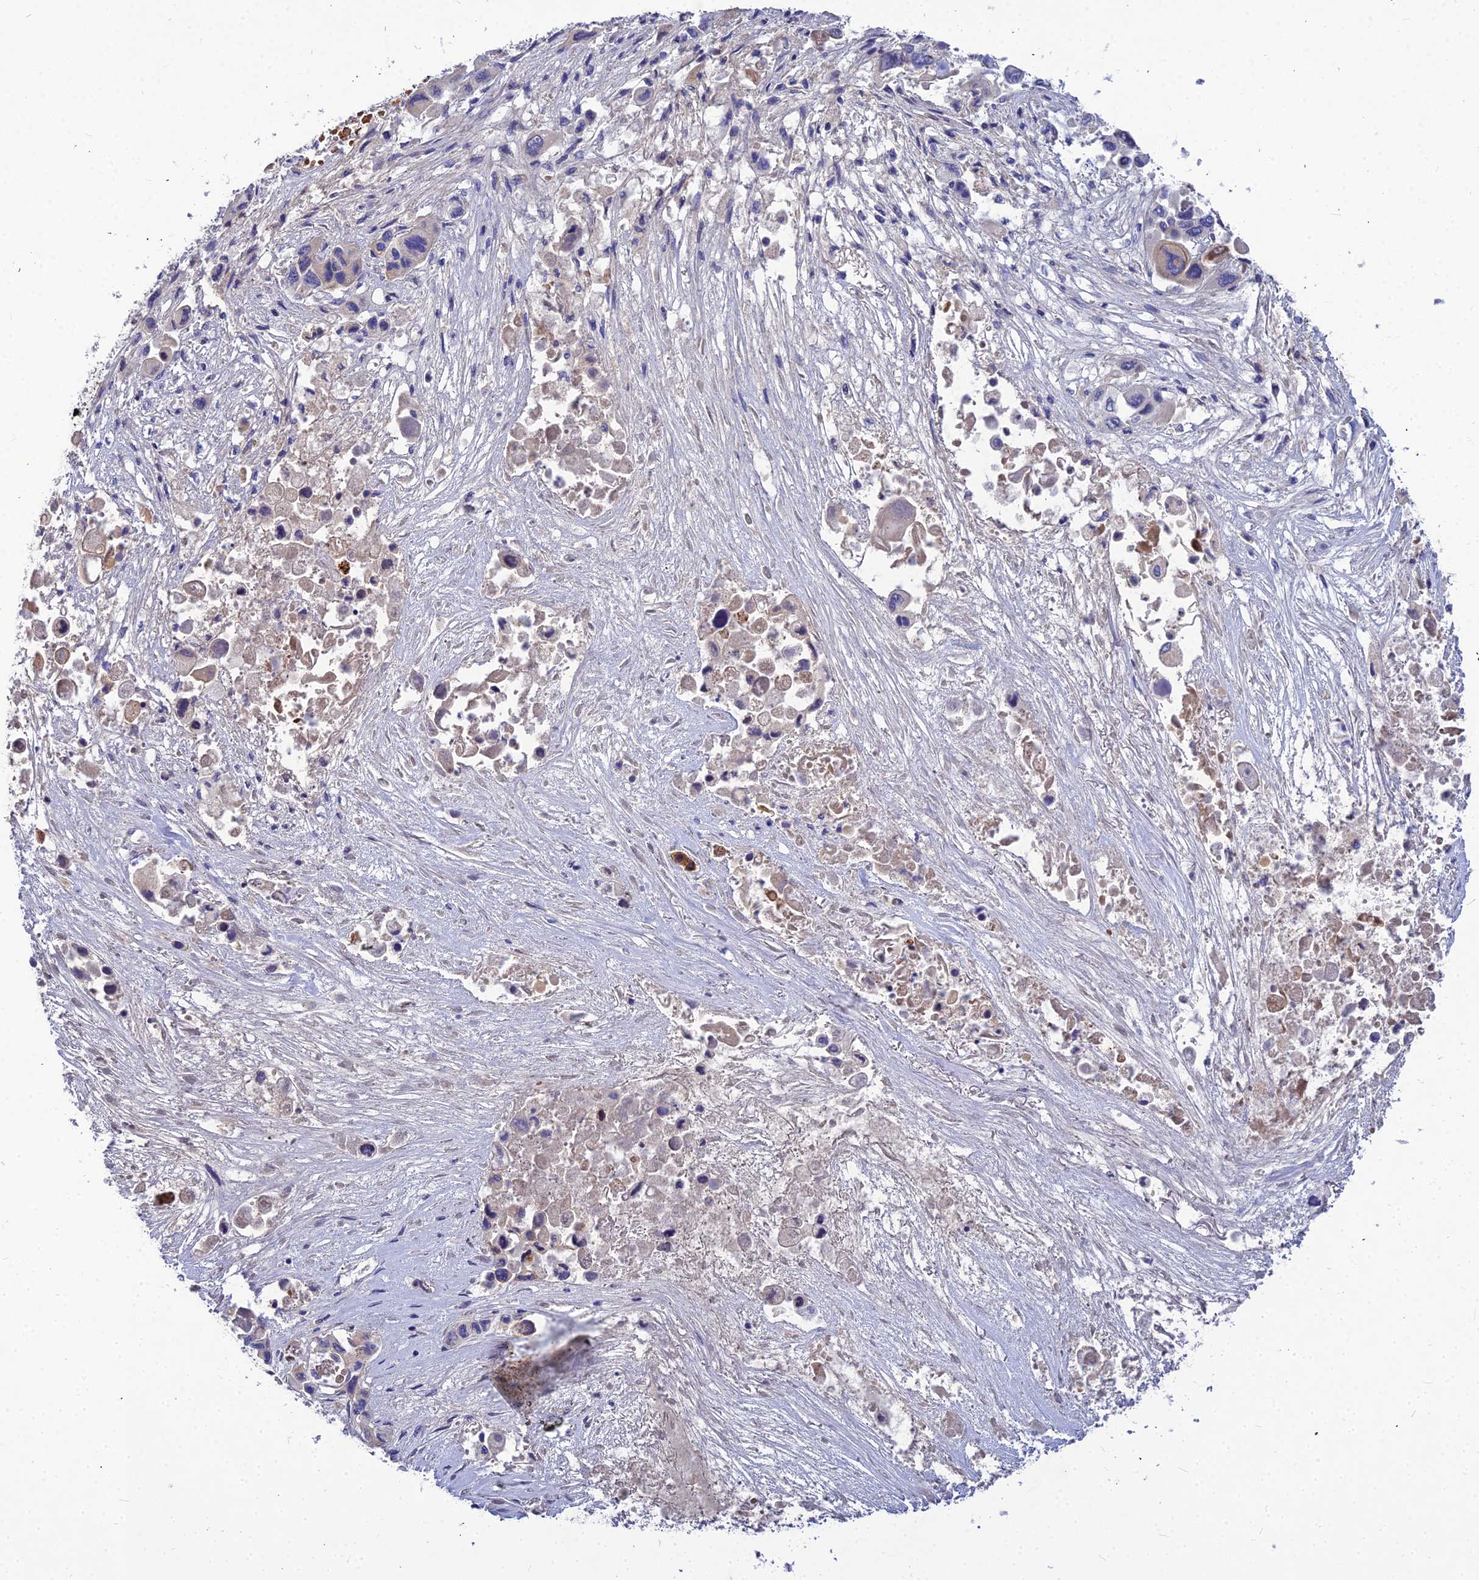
{"staining": {"intensity": "negative", "quantity": "none", "location": "none"}, "tissue": "pancreatic cancer", "cell_type": "Tumor cells", "image_type": "cancer", "snomed": [{"axis": "morphology", "description": "Adenocarcinoma, NOS"}, {"axis": "topography", "description": "Pancreas"}], "caption": "An IHC histopathology image of pancreatic adenocarcinoma is shown. There is no staining in tumor cells of pancreatic adenocarcinoma.", "gene": "DMRTA1", "patient": {"sex": "male", "age": 92}}